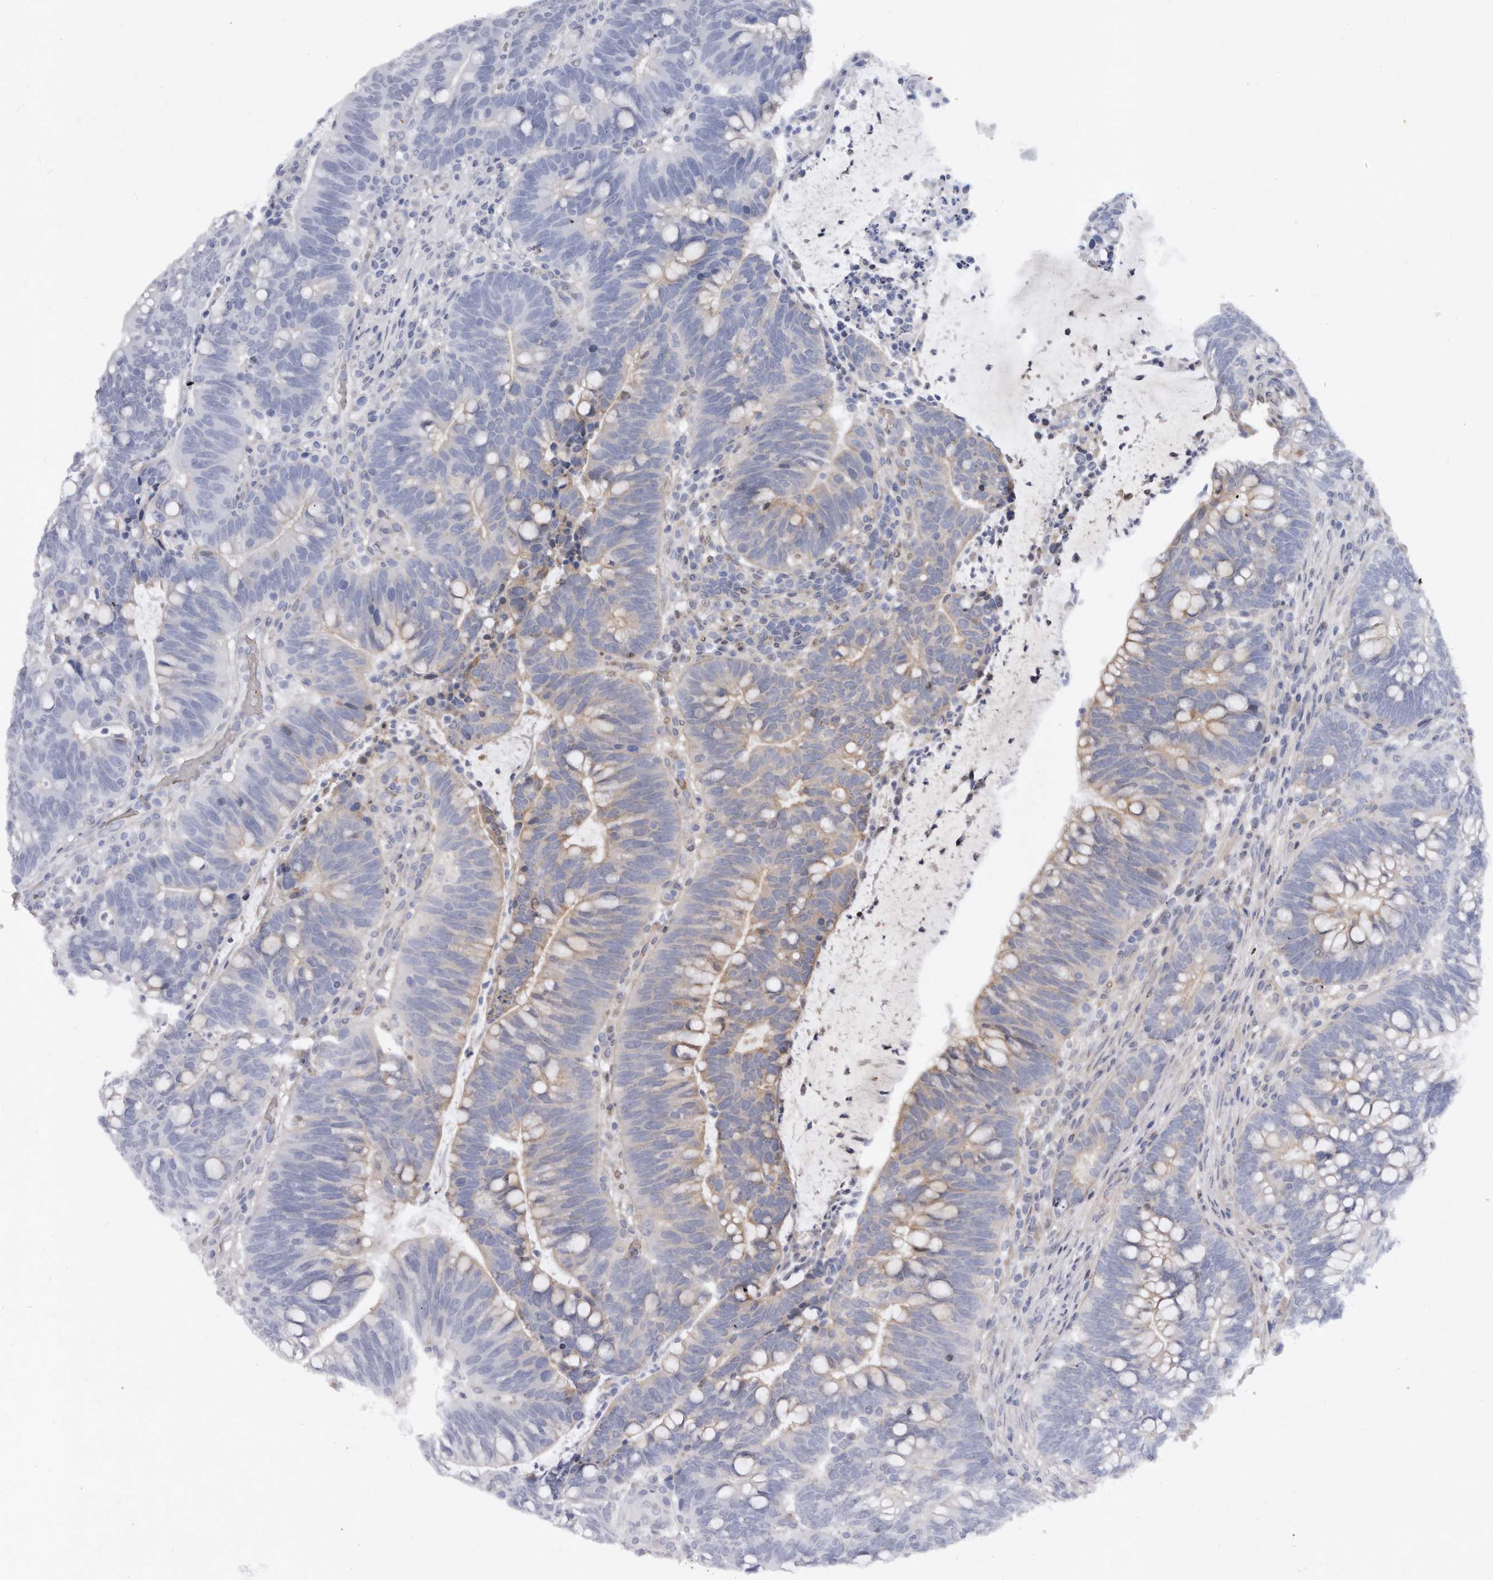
{"staining": {"intensity": "moderate", "quantity": "25%-75%", "location": "cytoplasmic/membranous,nuclear"}, "tissue": "colorectal cancer", "cell_type": "Tumor cells", "image_type": "cancer", "snomed": [{"axis": "morphology", "description": "Adenocarcinoma, NOS"}, {"axis": "topography", "description": "Colon"}], "caption": "Colorectal cancer (adenocarcinoma) stained with a protein marker demonstrates moderate staining in tumor cells.", "gene": "ABL1", "patient": {"sex": "female", "age": 66}}